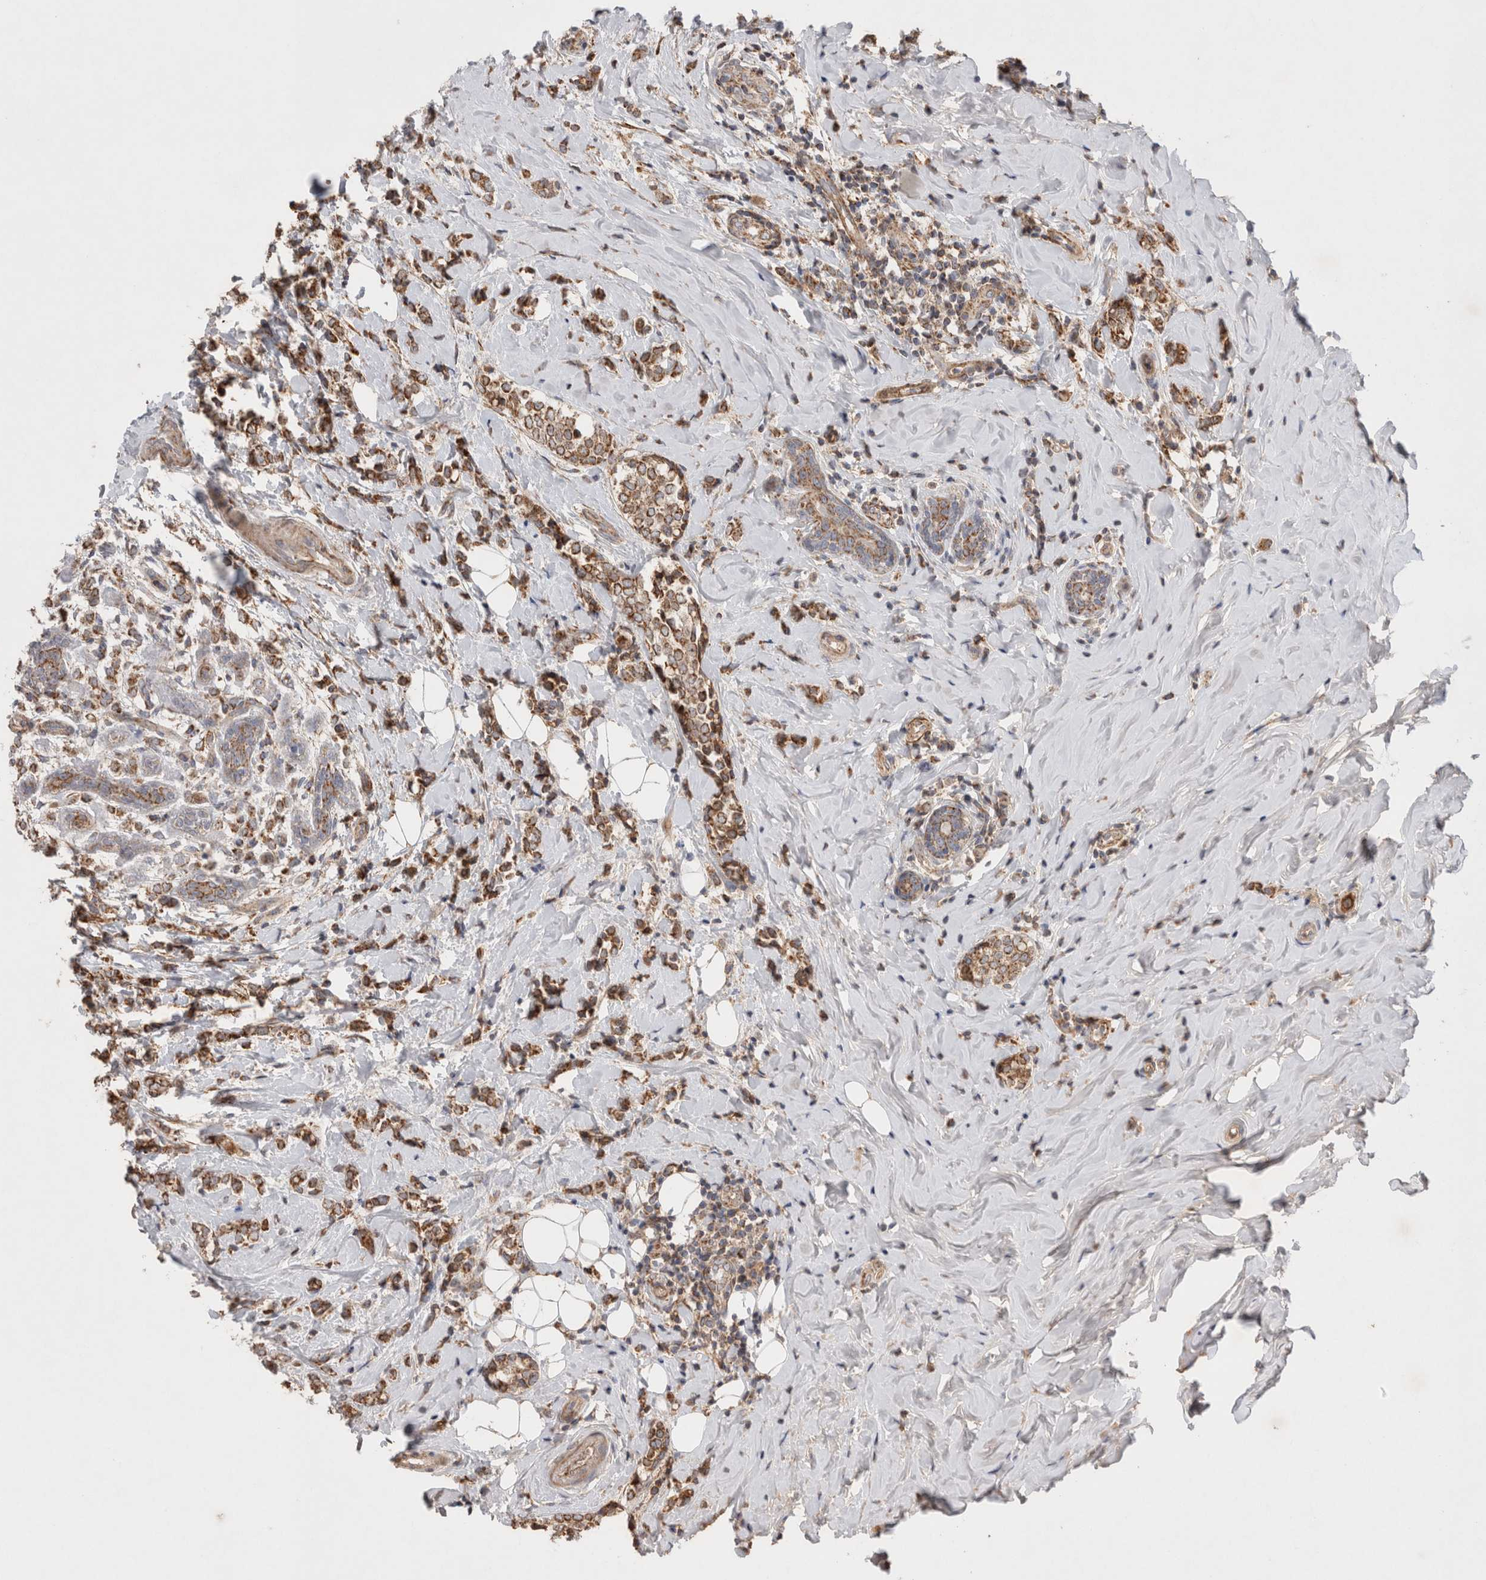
{"staining": {"intensity": "moderate", "quantity": ">75%", "location": "cytoplasmic/membranous"}, "tissue": "breast cancer", "cell_type": "Tumor cells", "image_type": "cancer", "snomed": [{"axis": "morphology", "description": "Normal tissue, NOS"}, {"axis": "morphology", "description": "Lobular carcinoma"}, {"axis": "topography", "description": "Breast"}], "caption": "Immunohistochemistry of human breast lobular carcinoma demonstrates medium levels of moderate cytoplasmic/membranous expression in about >75% of tumor cells.", "gene": "MRPS28", "patient": {"sex": "female", "age": 47}}